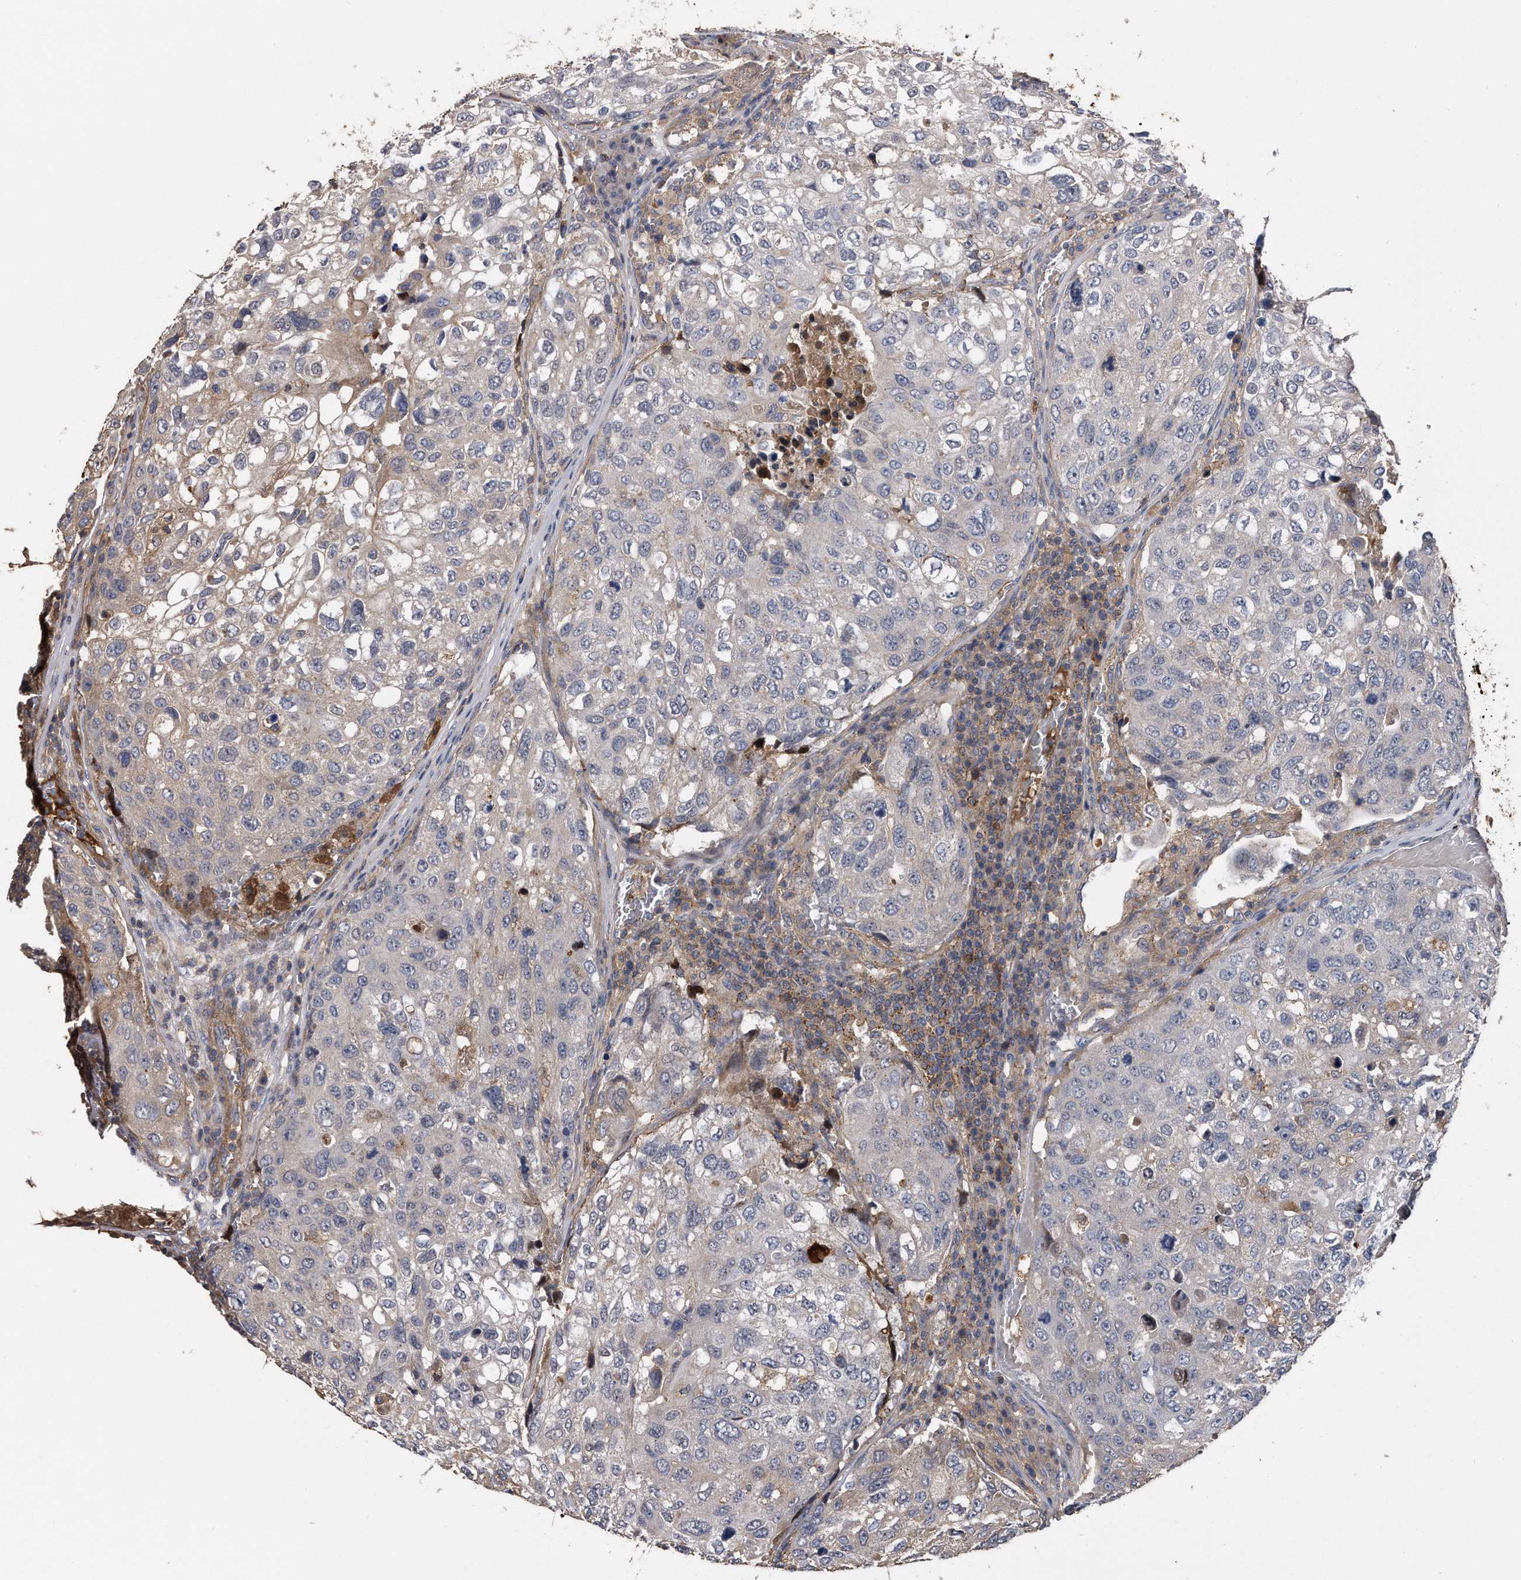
{"staining": {"intensity": "weak", "quantity": "<25%", "location": "cytoplasmic/membranous"}, "tissue": "urothelial cancer", "cell_type": "Tumor cells", "image_type": "cancer", "snomed": [{"axis": "morphology", "description": "Urothelial carcinoma, High grade"}, {"axis": "topography", "description": "Lymph node"}, {"axis": "topography", "description": "Urinary bladder"}], "caption": "Protein analysis of urothelial cancer shows no significant staining in tumor cells. (Brightfield microscopy of DAB IHC at high magnification).", "gene": "KCND3", "patient": {"sex": "male", "age": 51}}